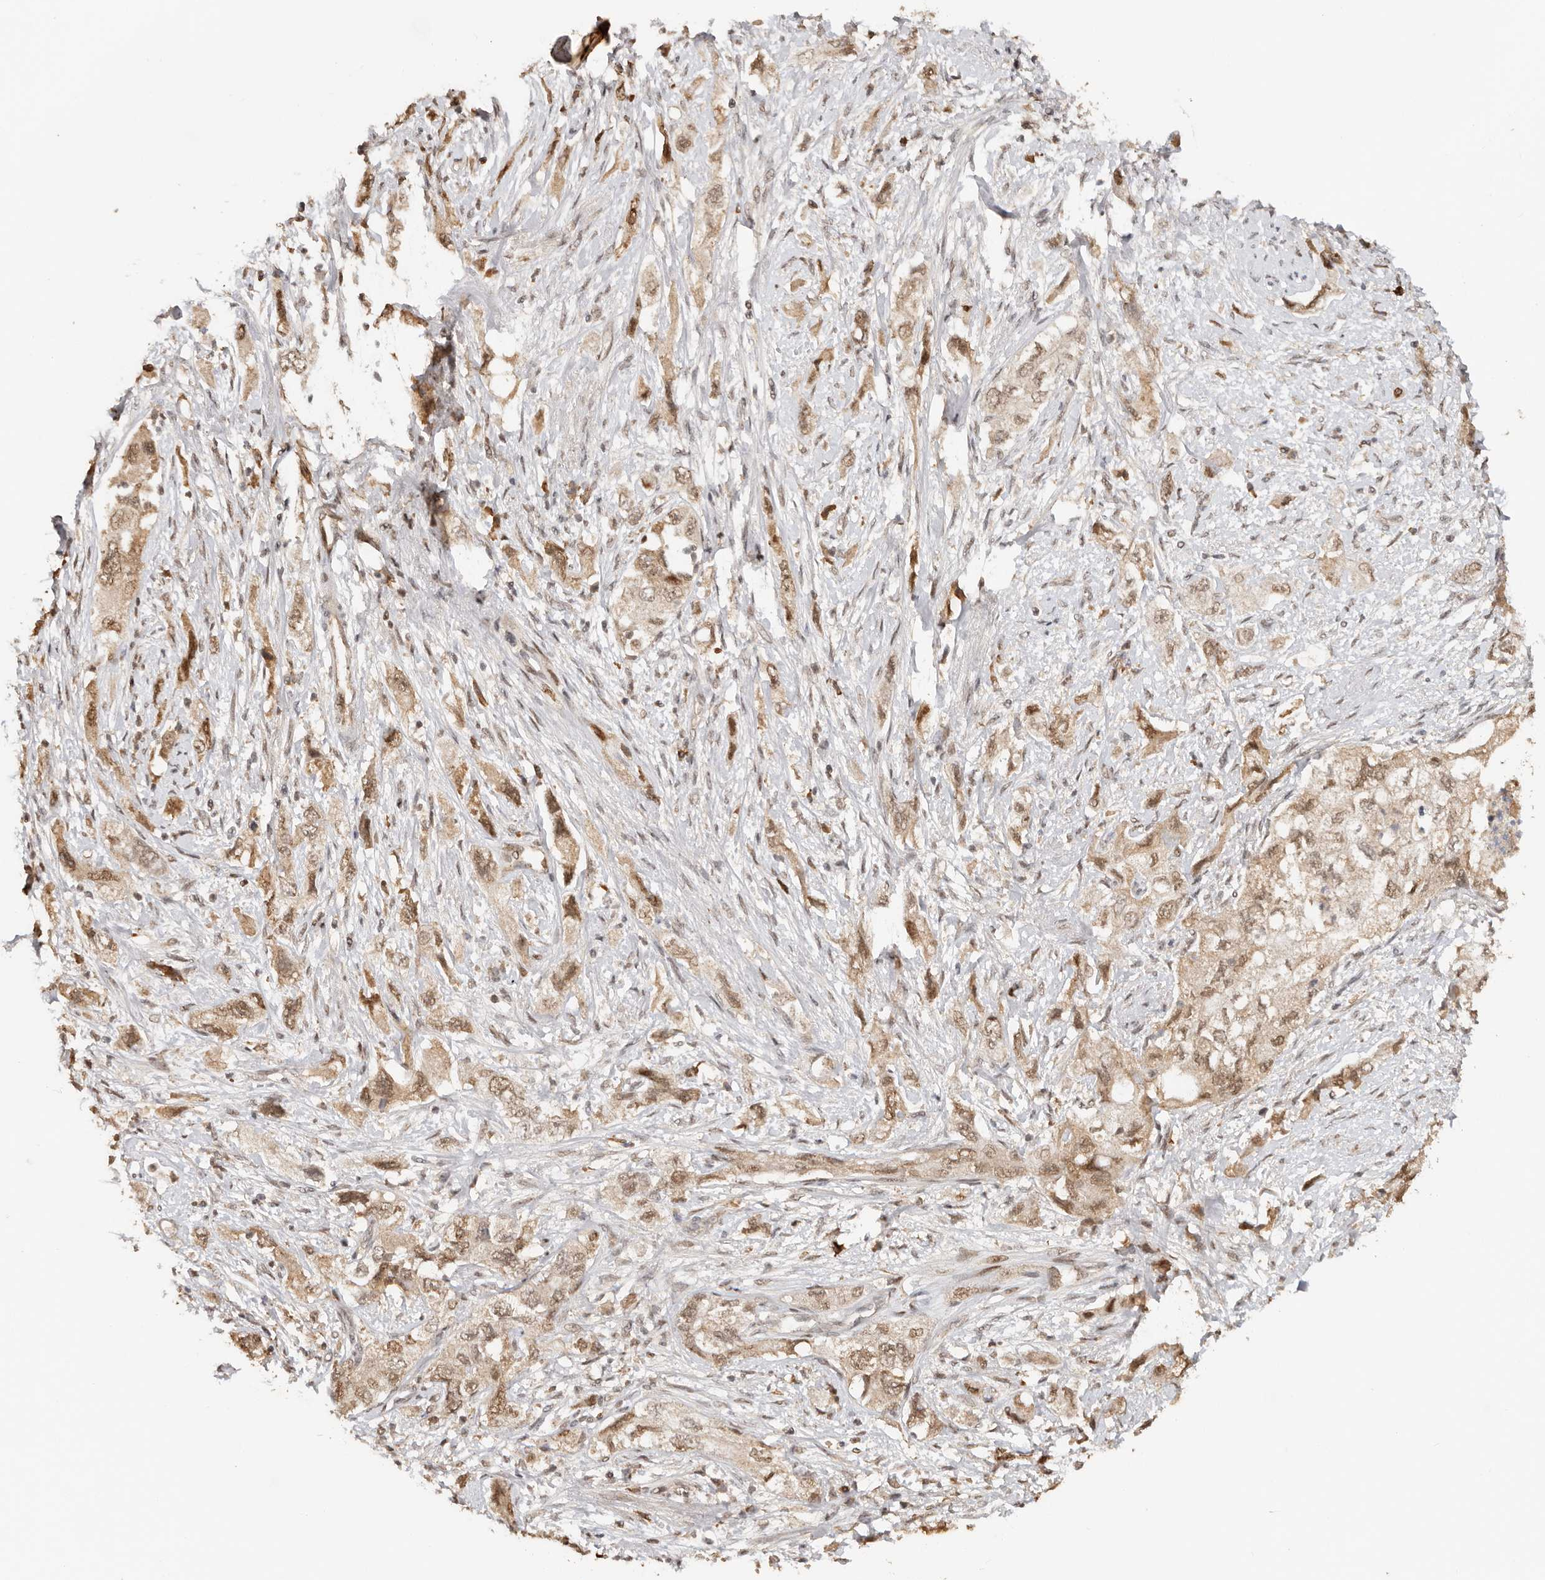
{"staining": {"intensity": "moderate", "quantity": ">75%", "location": "nuclear"}, "tissue": "pancreatic cancer", "cell_type": "Tumor cells", "image_type": "cancer", "snomed": [{"axis": "morphology", "description": "Adenocarcinoma, NOS"}, {"axis": "topography", "description": "Pancreas"}], "caption": "Tumor cells reveal medium levels of moderate nuclear positivity in approximately >75% of cells in pancreatic cancer.", "gene": "SEC14L1", "patient": {"sex": "female", "age": 73}}